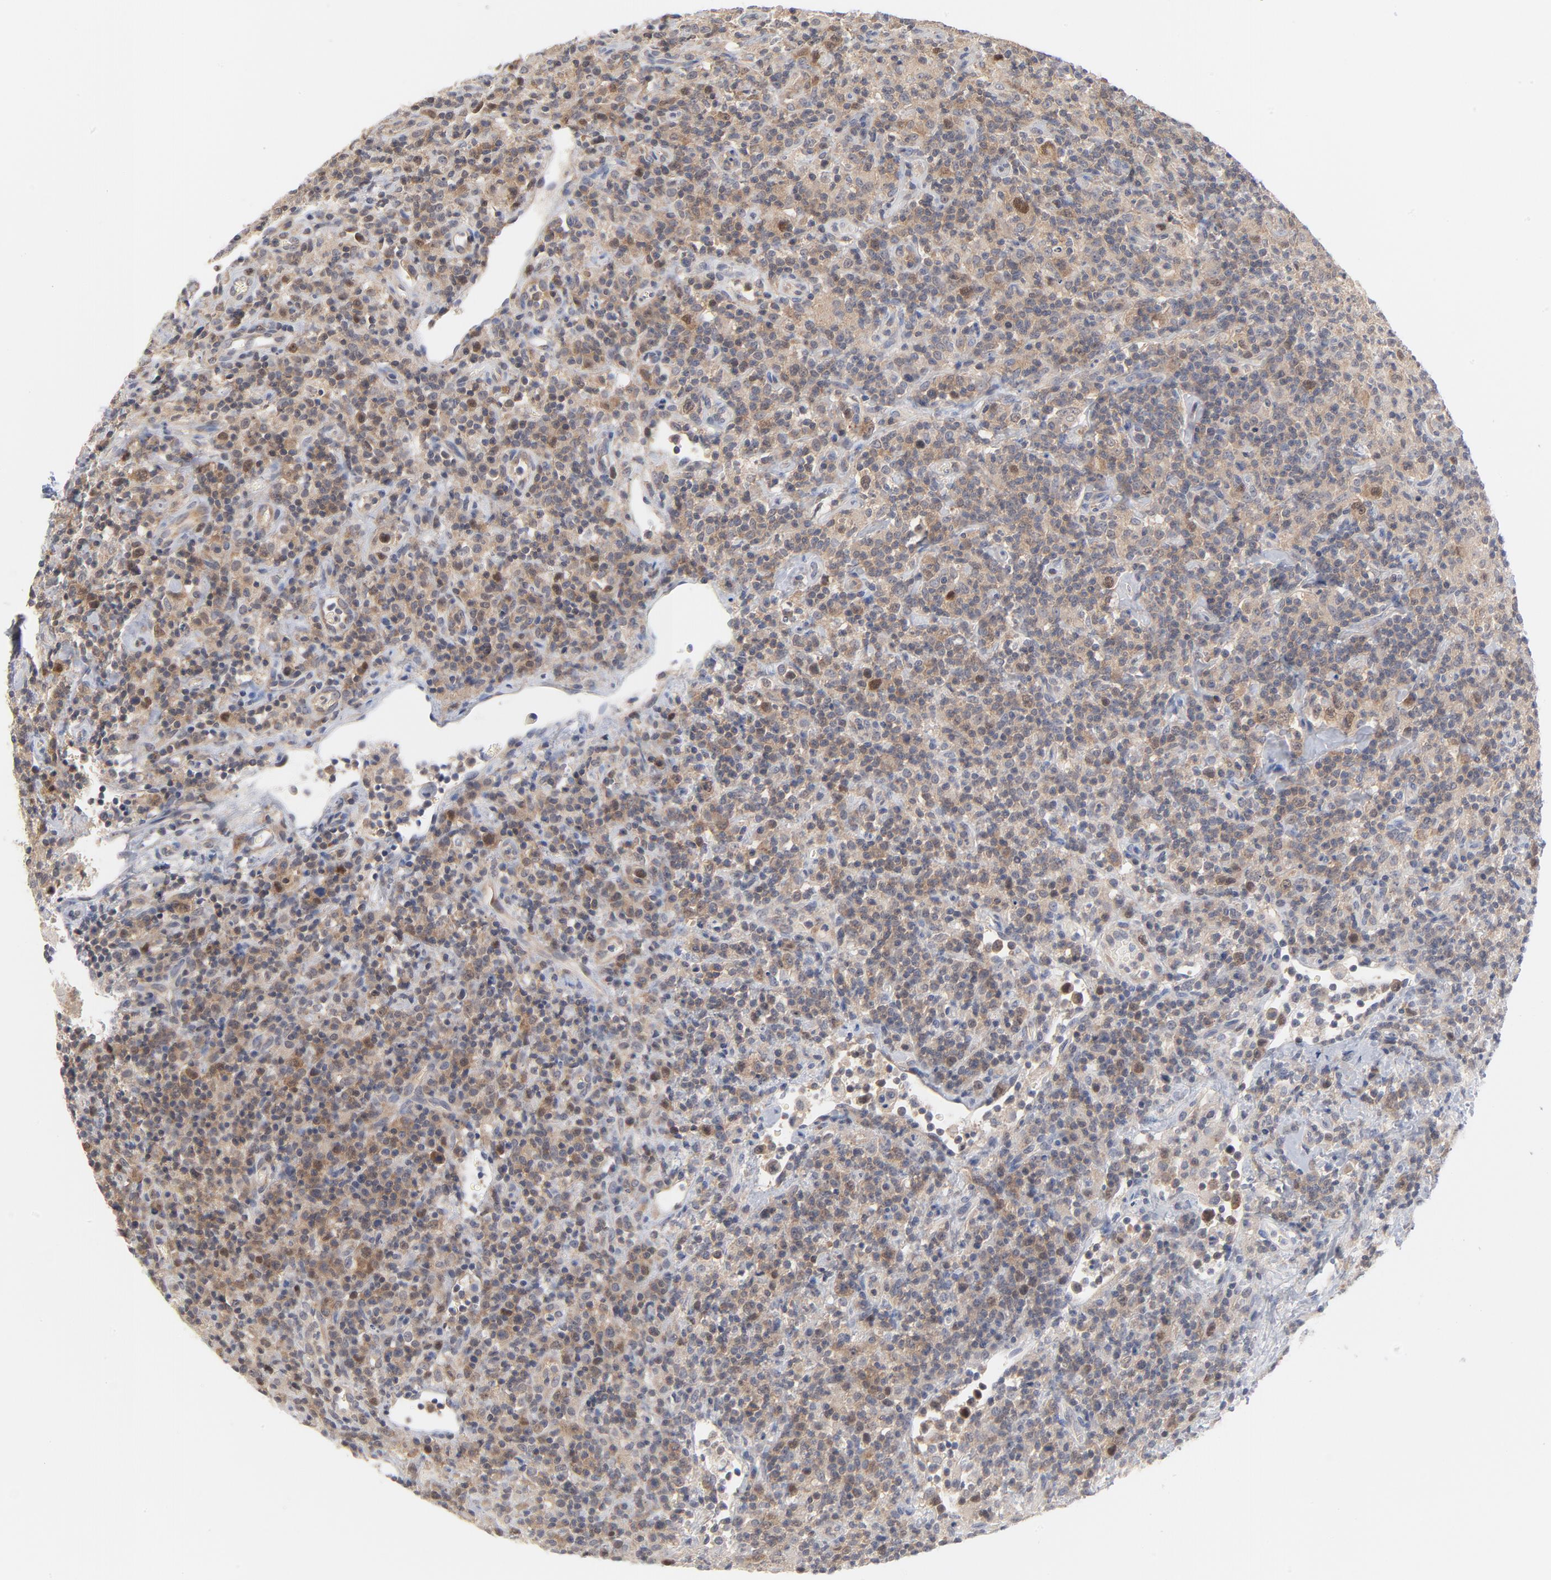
{"staining": {"intensity": "weak", "quantity": "<25%", "location": "cytoplasmic/membranous"}, "tissue": "lymphoma", "cell_type": "Tumor cells", "image_type": "cancer", "snomed": [{"axis": "morphology", "description": "Hodgkin's disease, NOS"}, {"axis": "topography", "description": "Lymph node"}], "caption": "A histopathology image of lymphoma stained for a protein reveals no brown staining in tumor cells.", "gene": "UBL4A", "patient": {"sex": "male", "age": 65}}